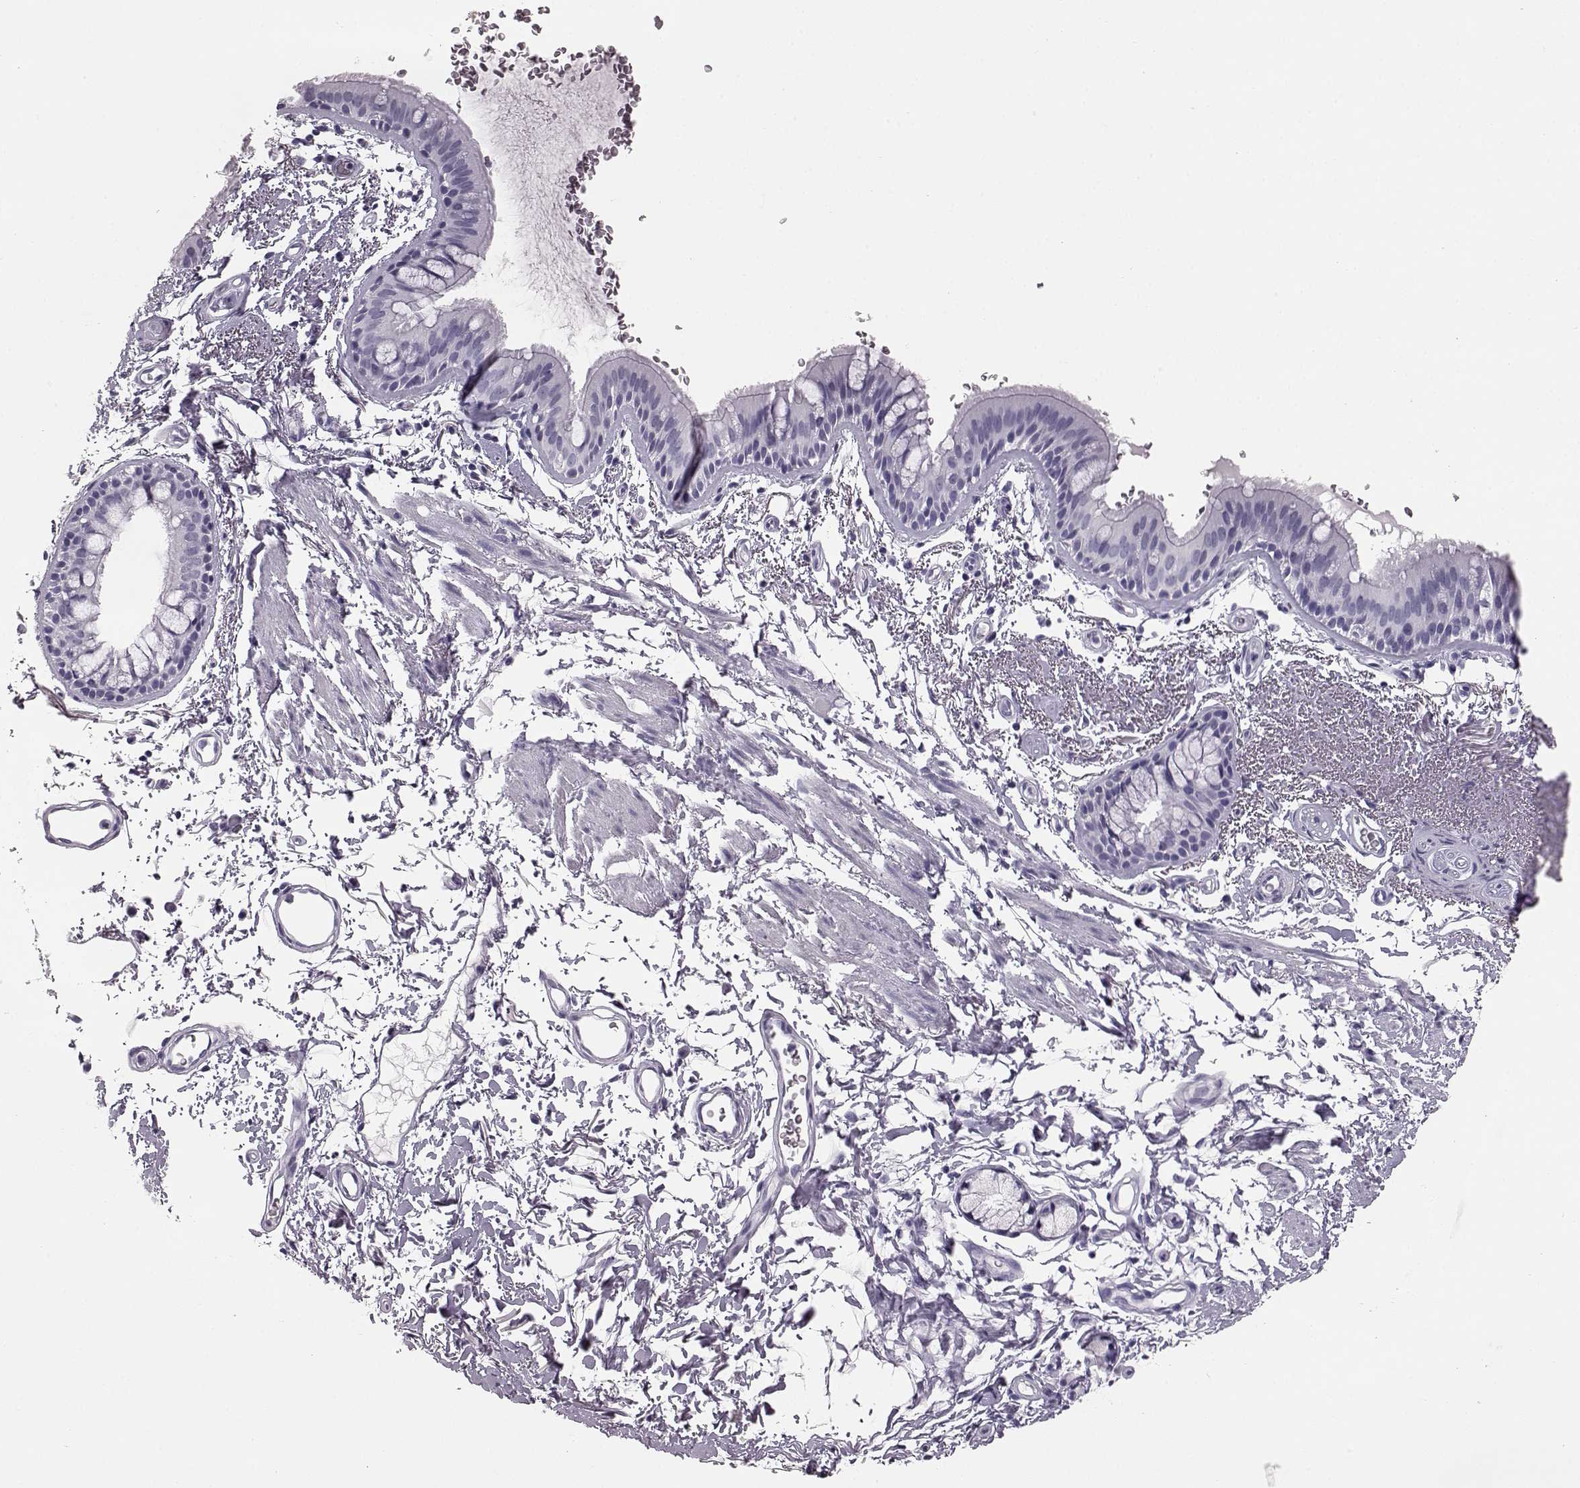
{"staining": {"intensity": "negative", "quantity": "none", "location": "none"}, "tissue": "bronchus", "cell_type": "Respiratory epithelial cells", "image_type": "normal", "snomed": [{"axis": "morphology", "description": "Normal tissue, NOS"}, {"axis": "topography", "description": "Lymph node"}, {"axis": "topography", "description": "Bronchus"}], "caption": "Respiratory epithelial cells are negative for protein expression in unremarkable human bronchus. (DAB immunohistochemistry visualized using brightfield microscopy, high magnification).", "gene": "AIPL1", "patient": {"sex": "female", "age": 70}}